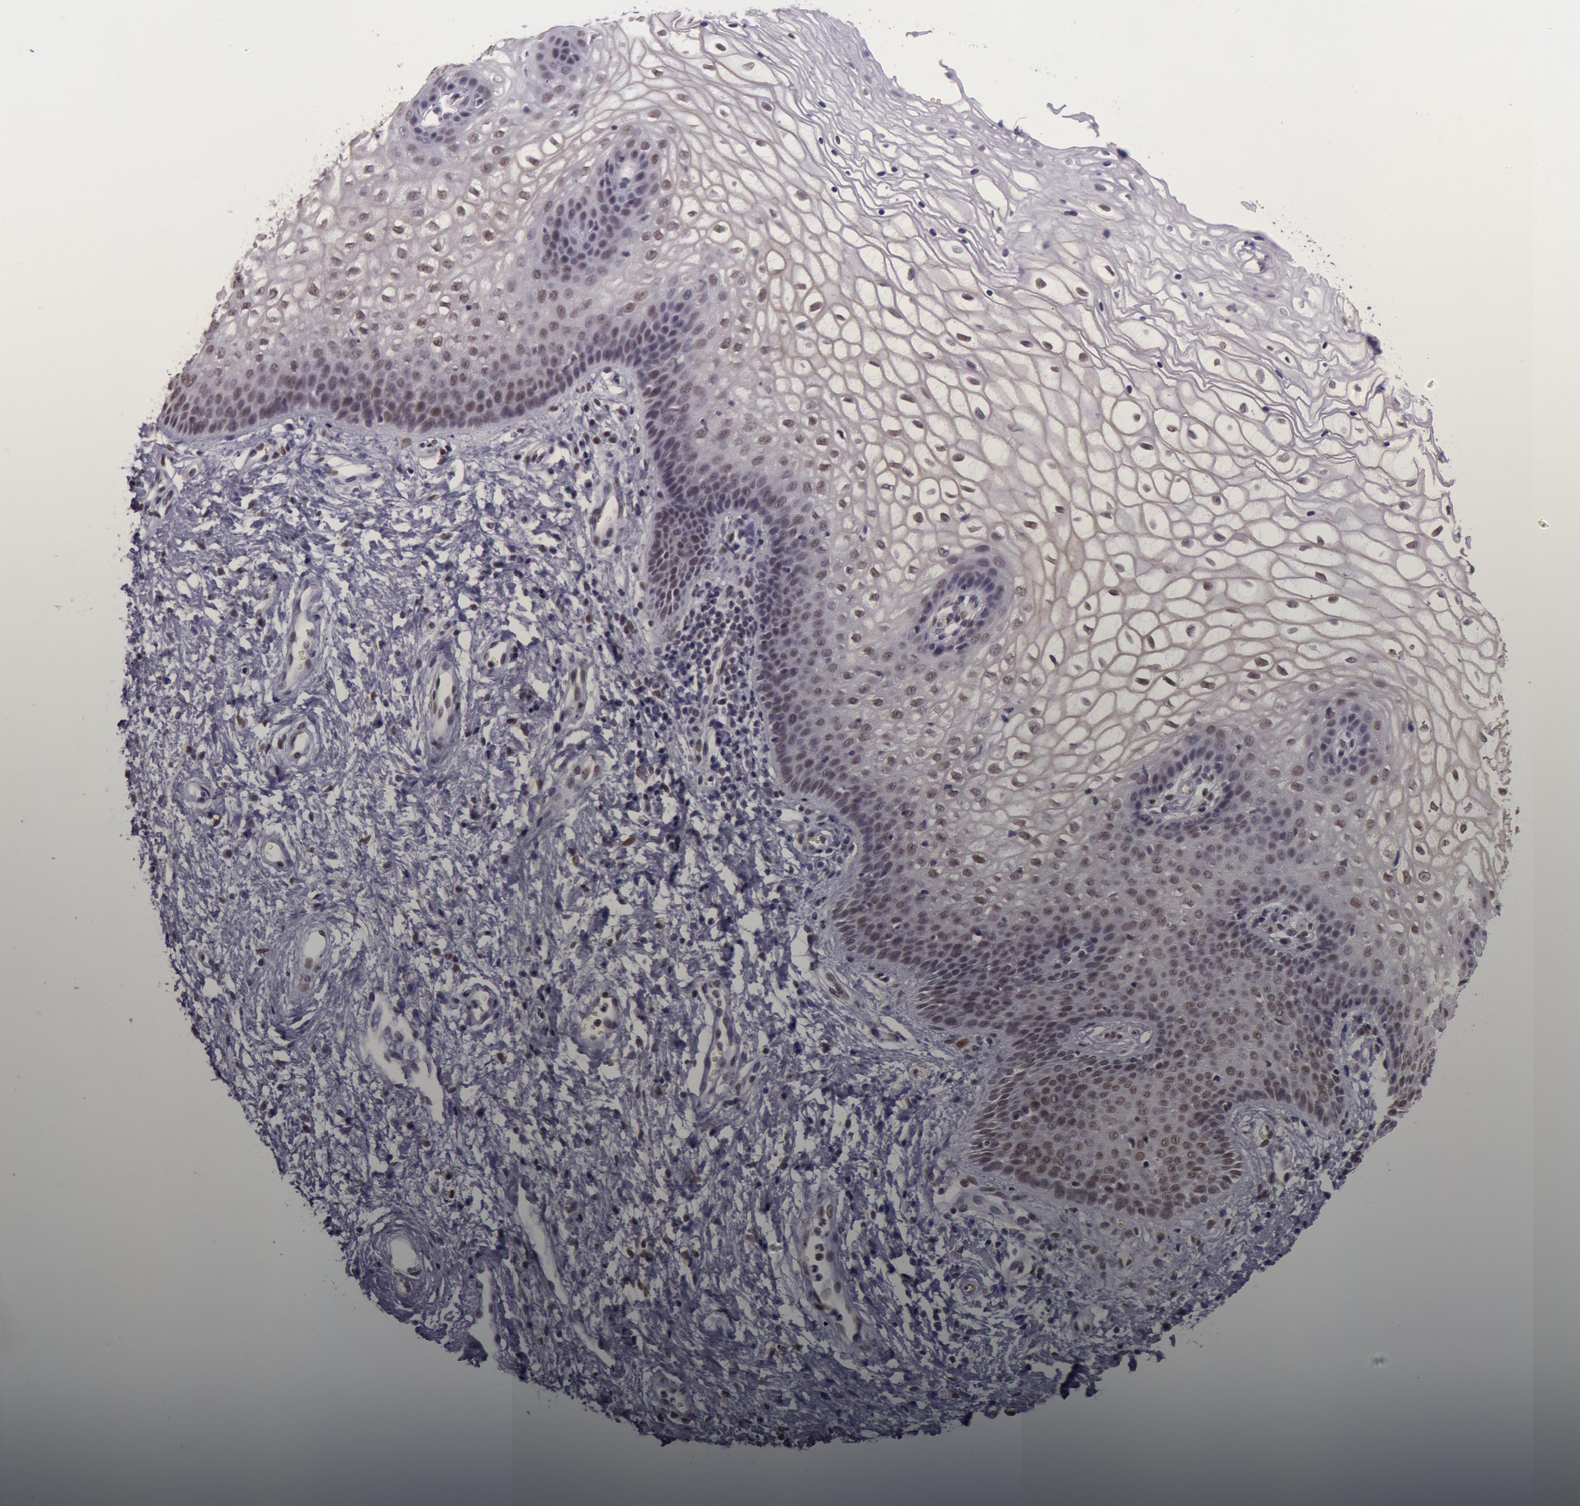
{"staining": {"intensity": "weak", "quantity": "25%-75%", "location": "nuclear"}, "tissue": "vagina", "cell_type": "Squamous epithelial cells", "image_type": "normal", "snomed": [{"axis": "morphology", "description": "Normal tissue, NOS"}, {"axis": "topography", "description": "Vagina"}], "caption": "The histopathology image displays a brown stain indicating the presence of a protein in the nuclear of squamous epithelial cells in vagina. The staining was performed using DAB to visualize the protein expression in brown, while the nuclei were stained in blue with hematoxylin (Magnification: 20x).", "gene": "NBN", "patient": {"sex": "female", "age": 34}}